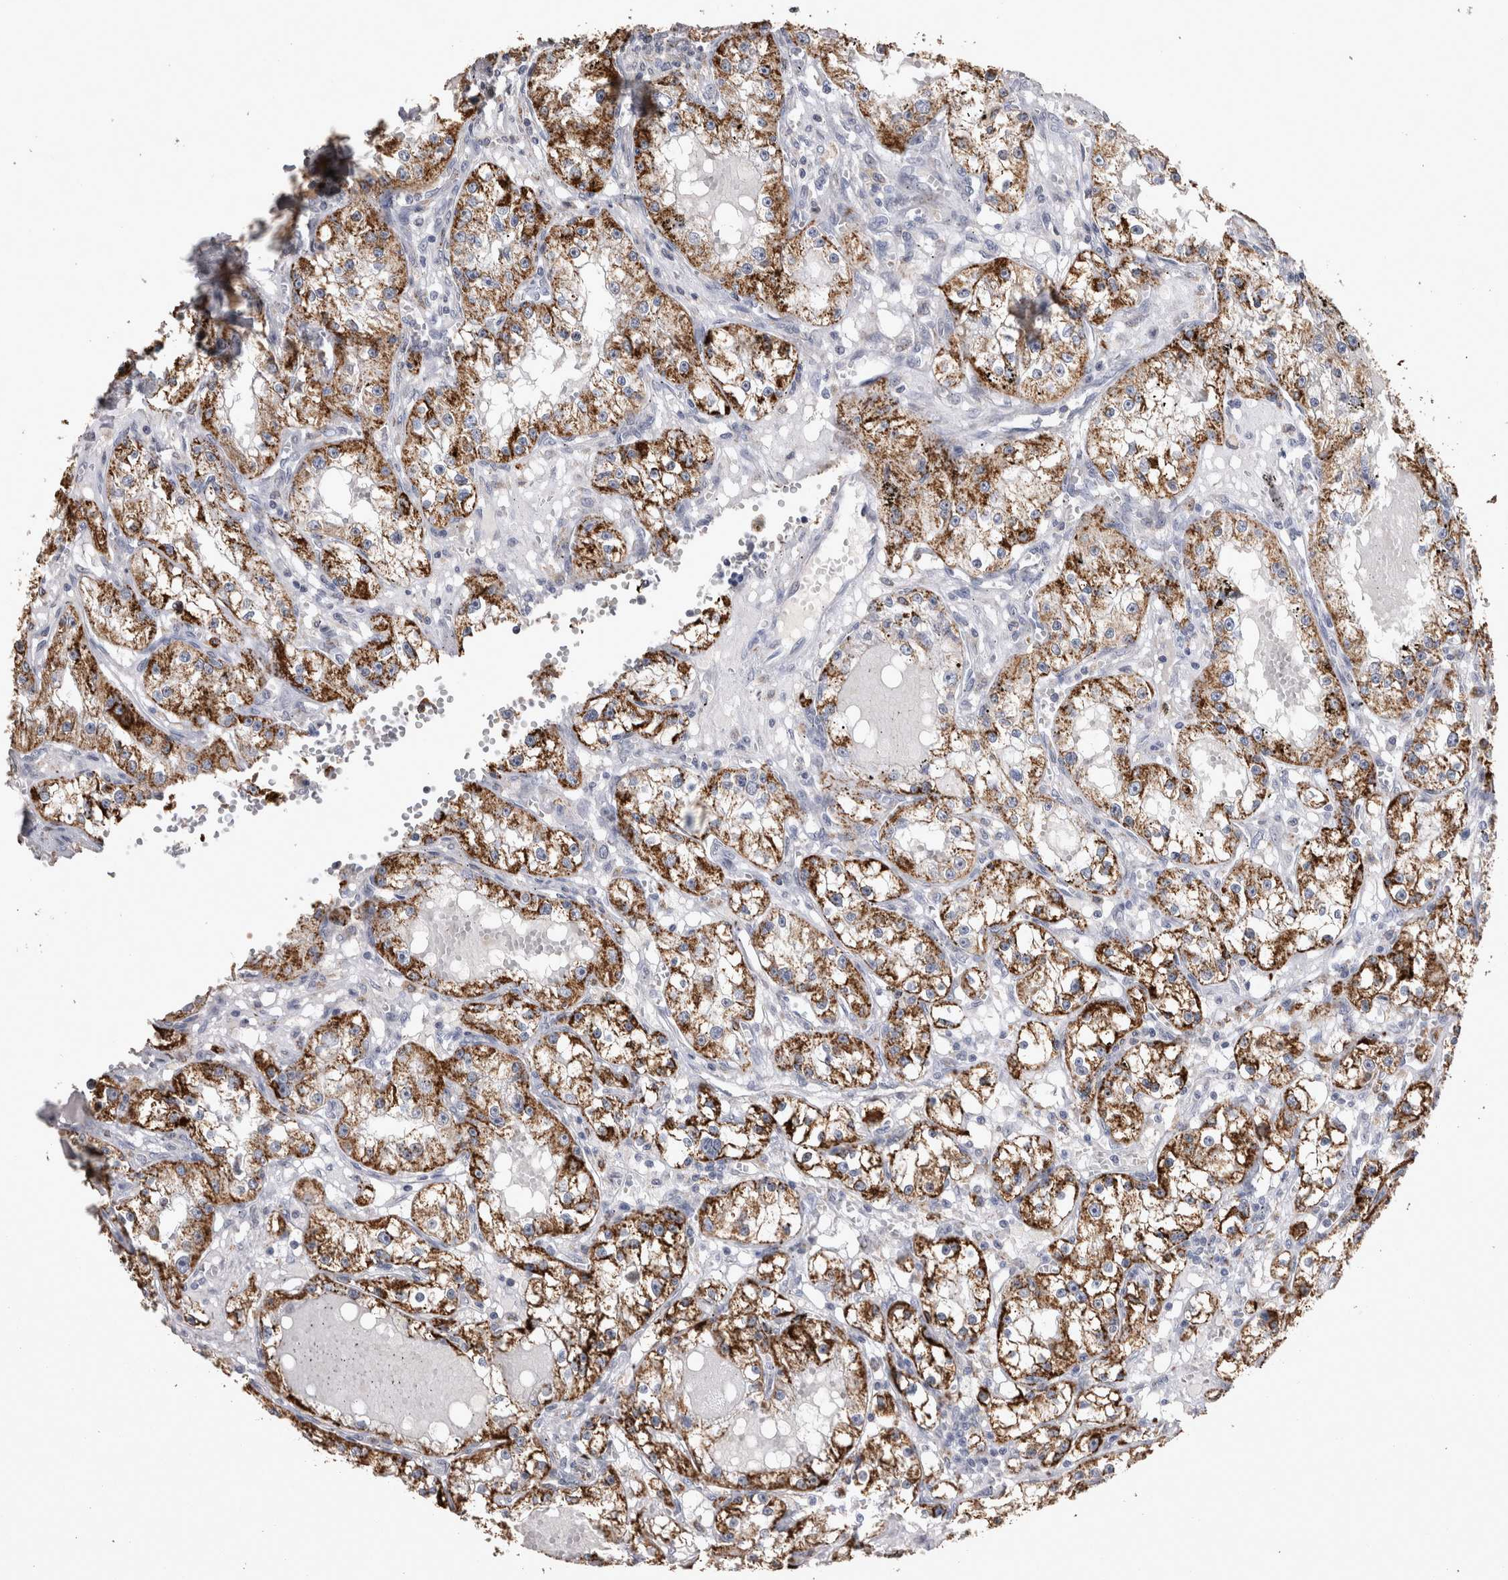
{"staining": {"intensity": "moderate", "quantity": ">75%", "location": "cytoplasmic/membranous"}, "tissue": "renal cancer", "cell_type": "Tumor cells", "image_type": "cancer", "snomed": [{"axis": "morphology", "description": "Adenocarcinoma, NOS"}, {"axis": "topography", "description": "Kidney"}], "caption": "Human renal adenocarcinoma stained with a brown dye shows moderate cytoplasmic/membranous positive staining in about >75% of tumor cells.", "gene": "DKK3", "patient": {"sex": "male", "age": 56}}